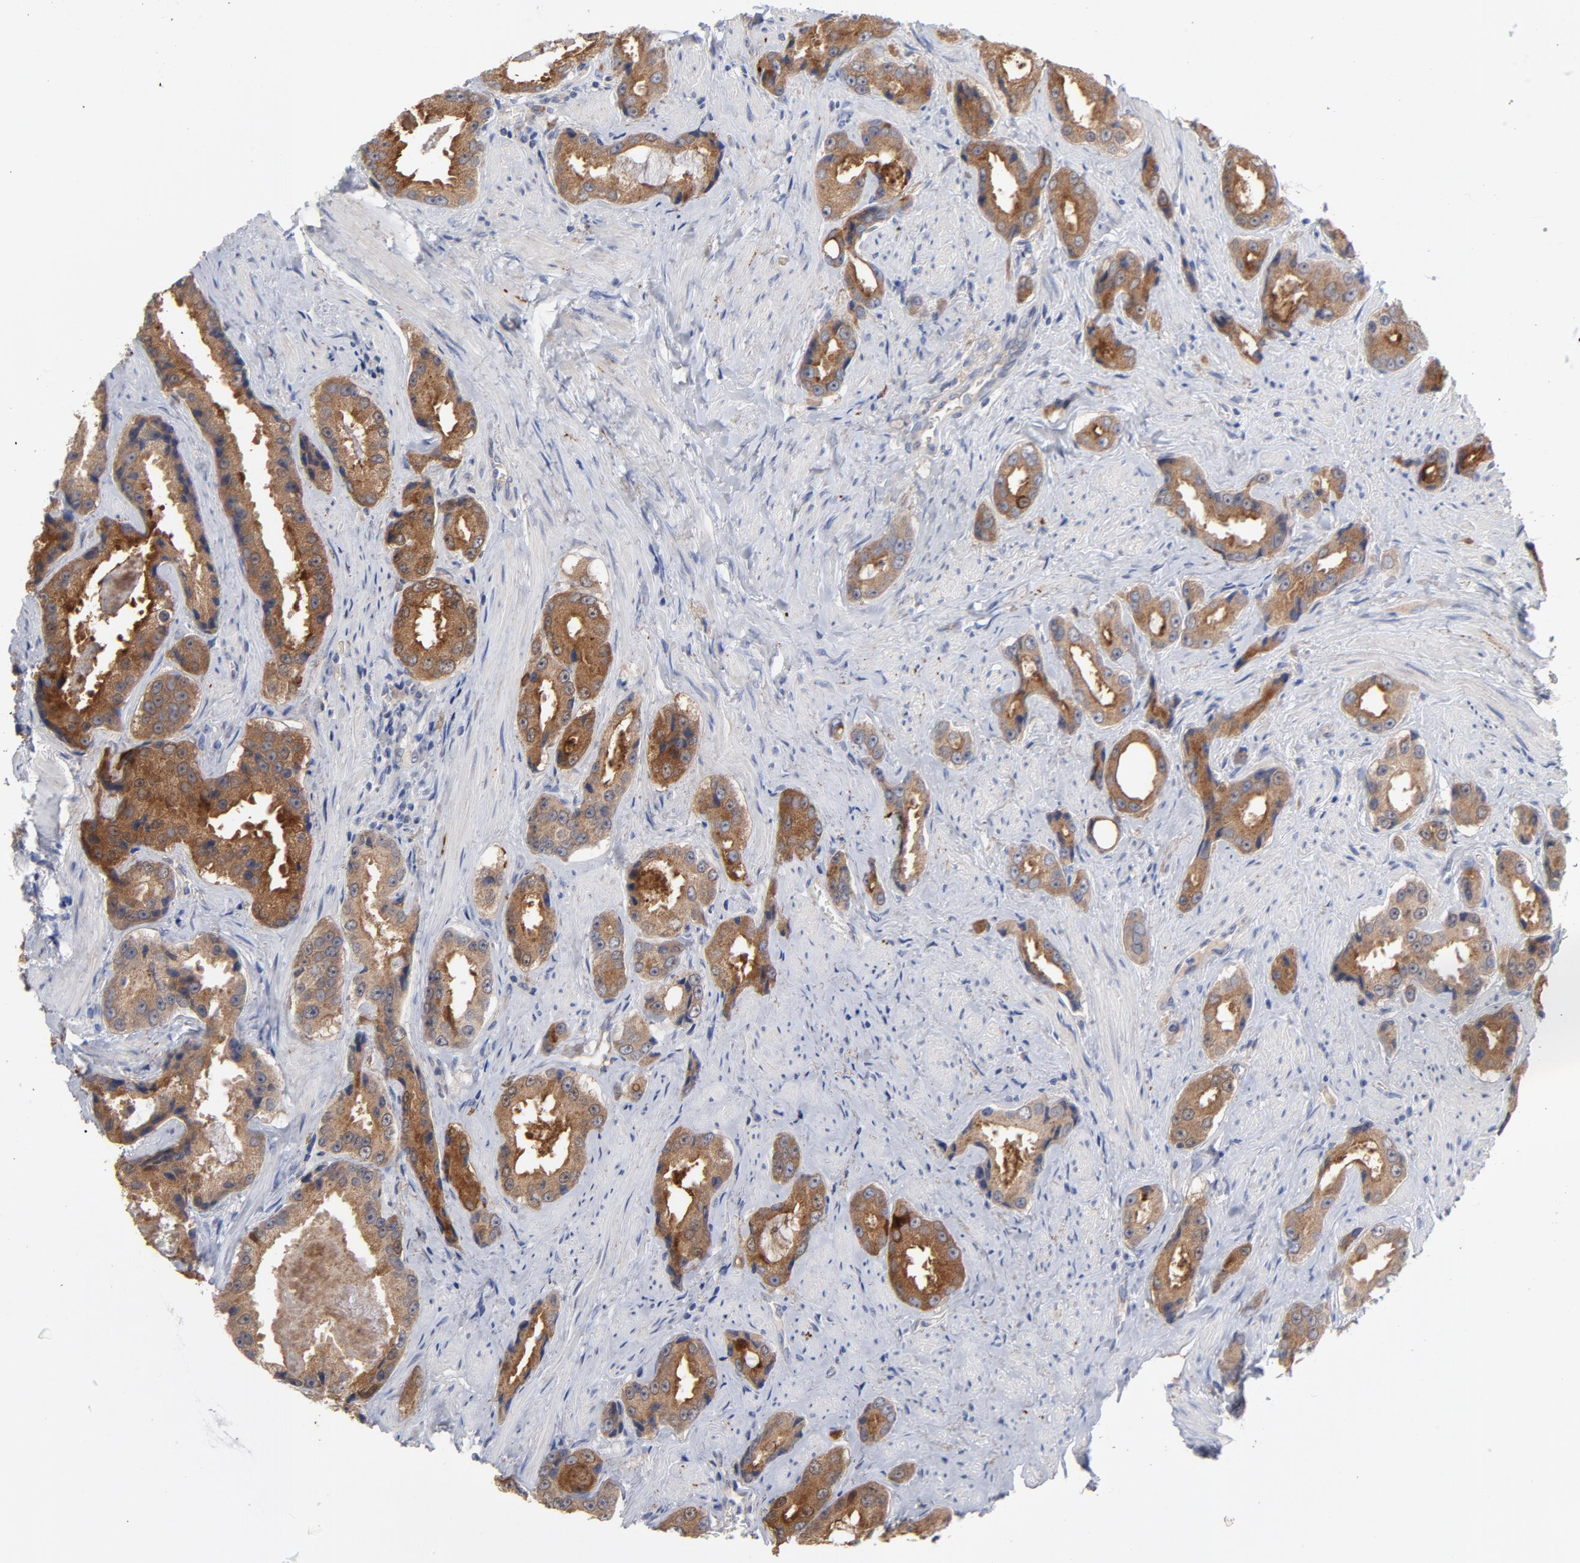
{"staining": {"intensity": "moderate", "quantity": ">75%", "location": "cytoplasmic/membranous"}, "tissue": "prostate cancer", "cell_type": "Tumor cells", "image_type": "cancer", "snomed": [{"axis": "morphology", "description": "Adenocarcinoma, Medium grade"}, {"axis": "topography", "description": "Prostate"}], "caption": "Prostate cancer stained for a protein (brown) exhibits moderate cytoplasmic/membranous positive positivity in approximately >75% of tumor cells.", "gene": "CPE", "patient": {"sex": "male", "age": 60}}